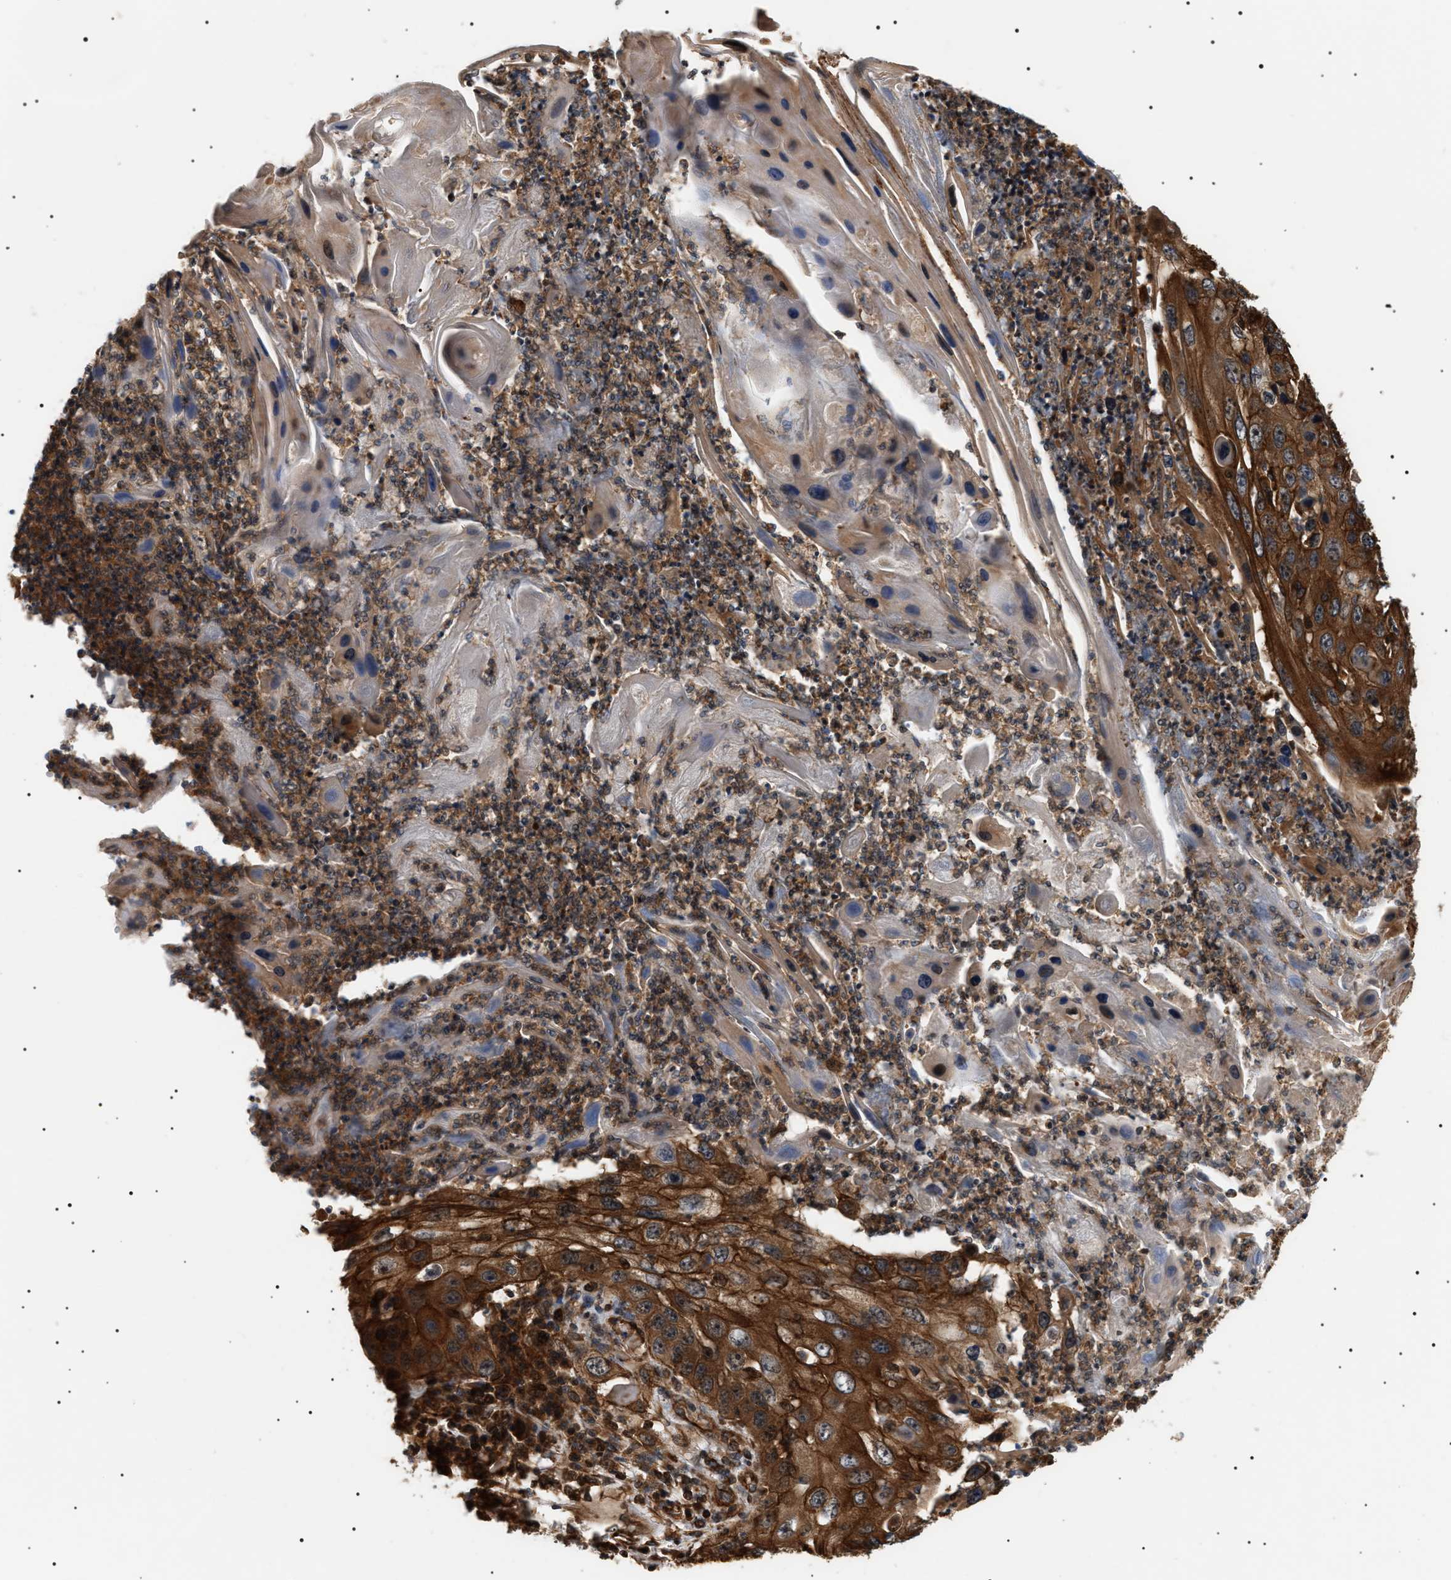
{"staining": {"intensity": "strong", "quantity": ">75%", "location": "cytoplasmic/membranous,nuclear"}, "tissue": "skin cancer", "cell_type": "Tumor cells", "image_type": "cancer", "snomed": [{"axis": "morphology", "description": "Squamous cell carcinoma, NOS"}, {"axis": "topography", "description": "Skin"}], "caption": "Human skin squamous cell carcinoma stained for a protein (brown) demonstrates strong cytoplasmic/membranous and nuclear positive positivity in approximately >75% of tumor cells.", "gene": "SH3GLB2", "patient": {"sex": "male", "age": 55}}